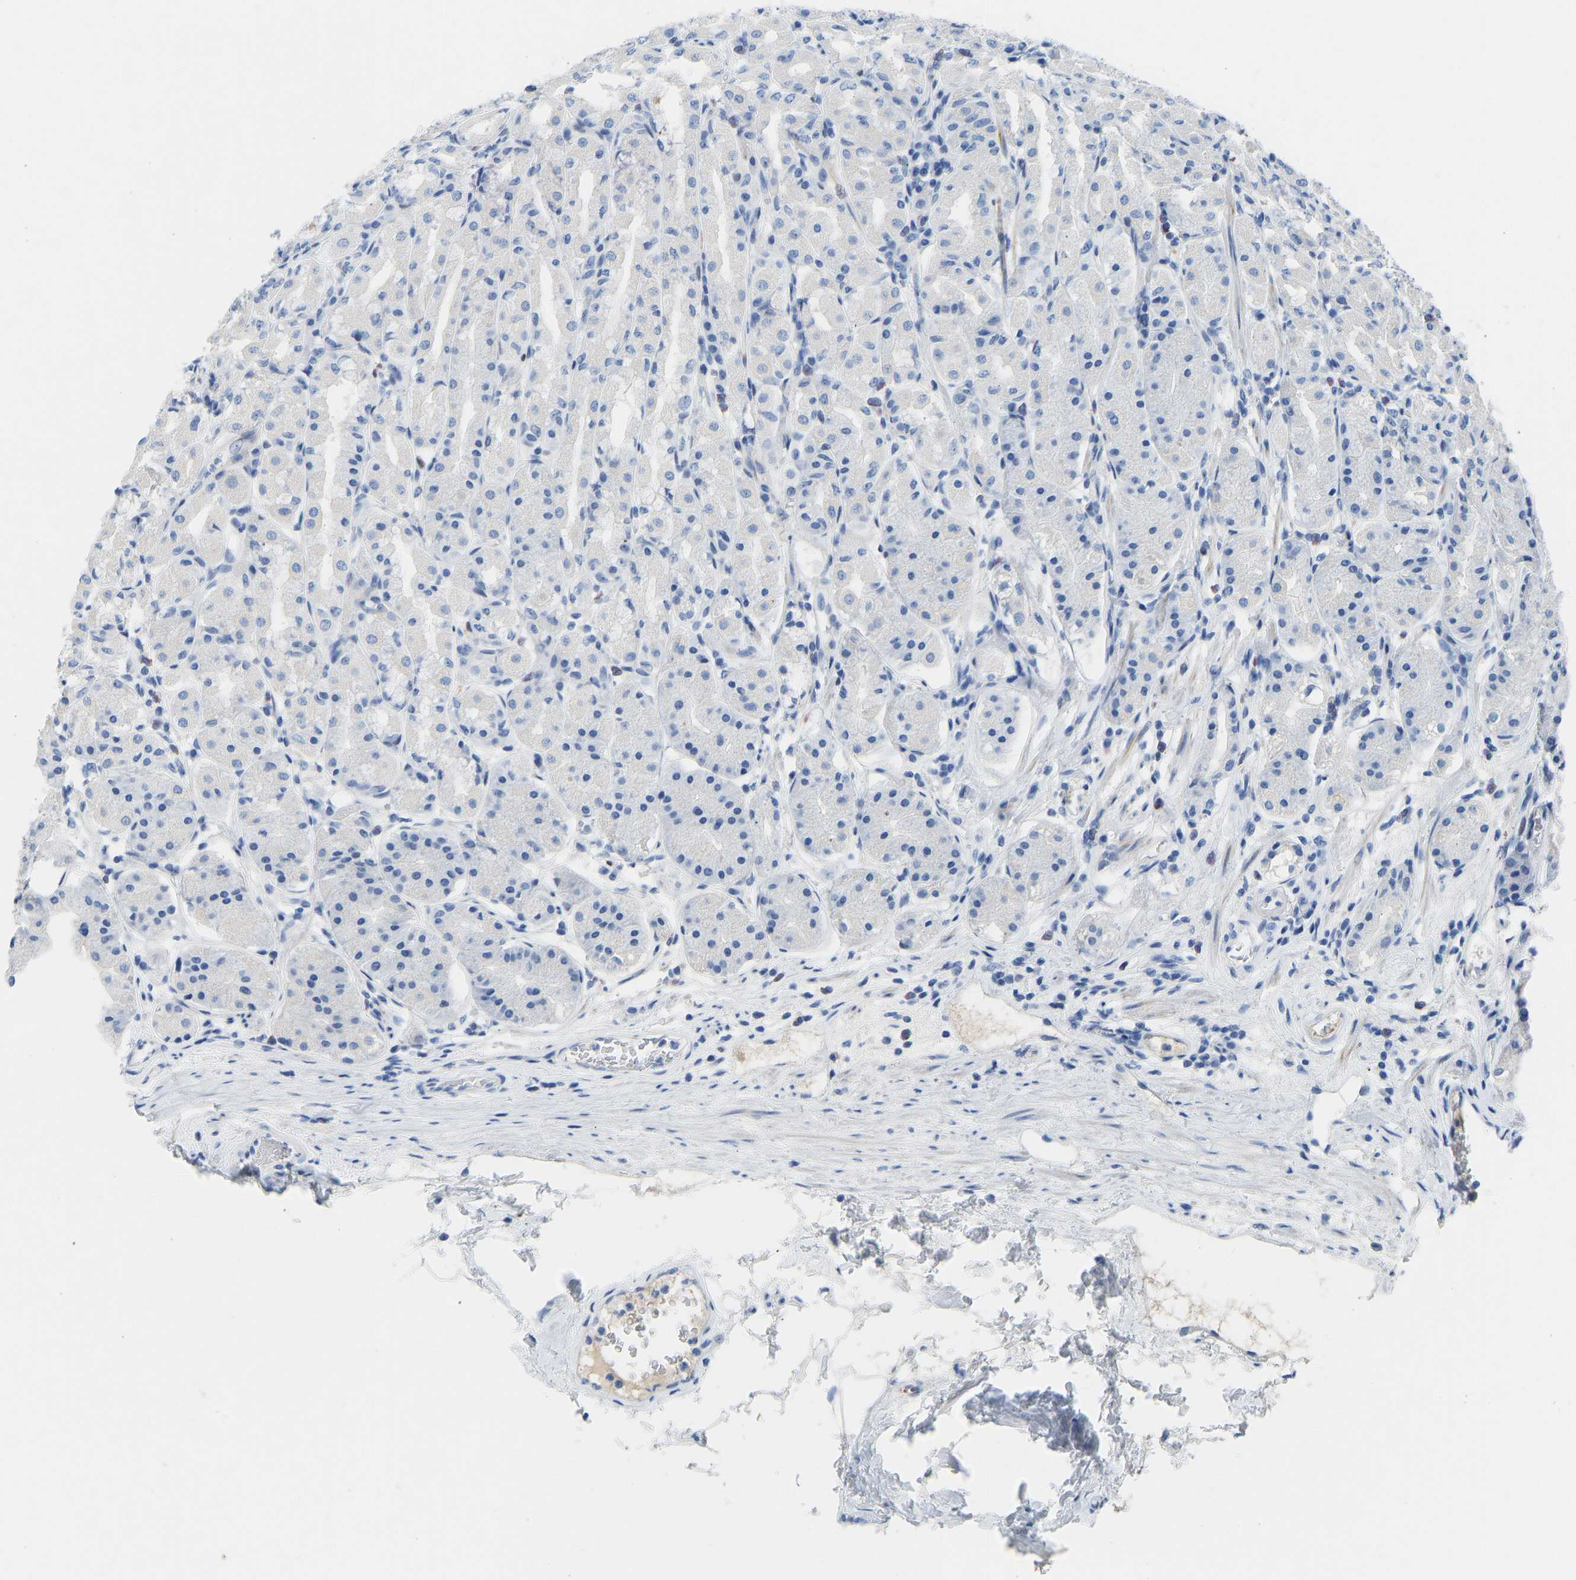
{"staining": {"intensity": "negative", "quantity": "none", "location": "none"}, "tissue": "stomach", "cell_type": "Glandular cells", "image_type": "normal", "snomed": [{"axis": "morphology", "description": "Normal tissue, NOS"}, {"axis": "topography", "description": "Stomach"}, {"axis": "topography", "description": "Stomach, lower"}], "caption": "DAB (3,3'-diaminobenzidine) immunohistochemical staining of benign stomach demonstrates no significant positivity in glandular cells. The staining is performed using DAB (3,3'-diaminobenzidine) brown chromogen with nuclei counter-stained in using hematoxylin.", "gene": "NKAIN3", "patient": {"sex": "female", "age": 56}}